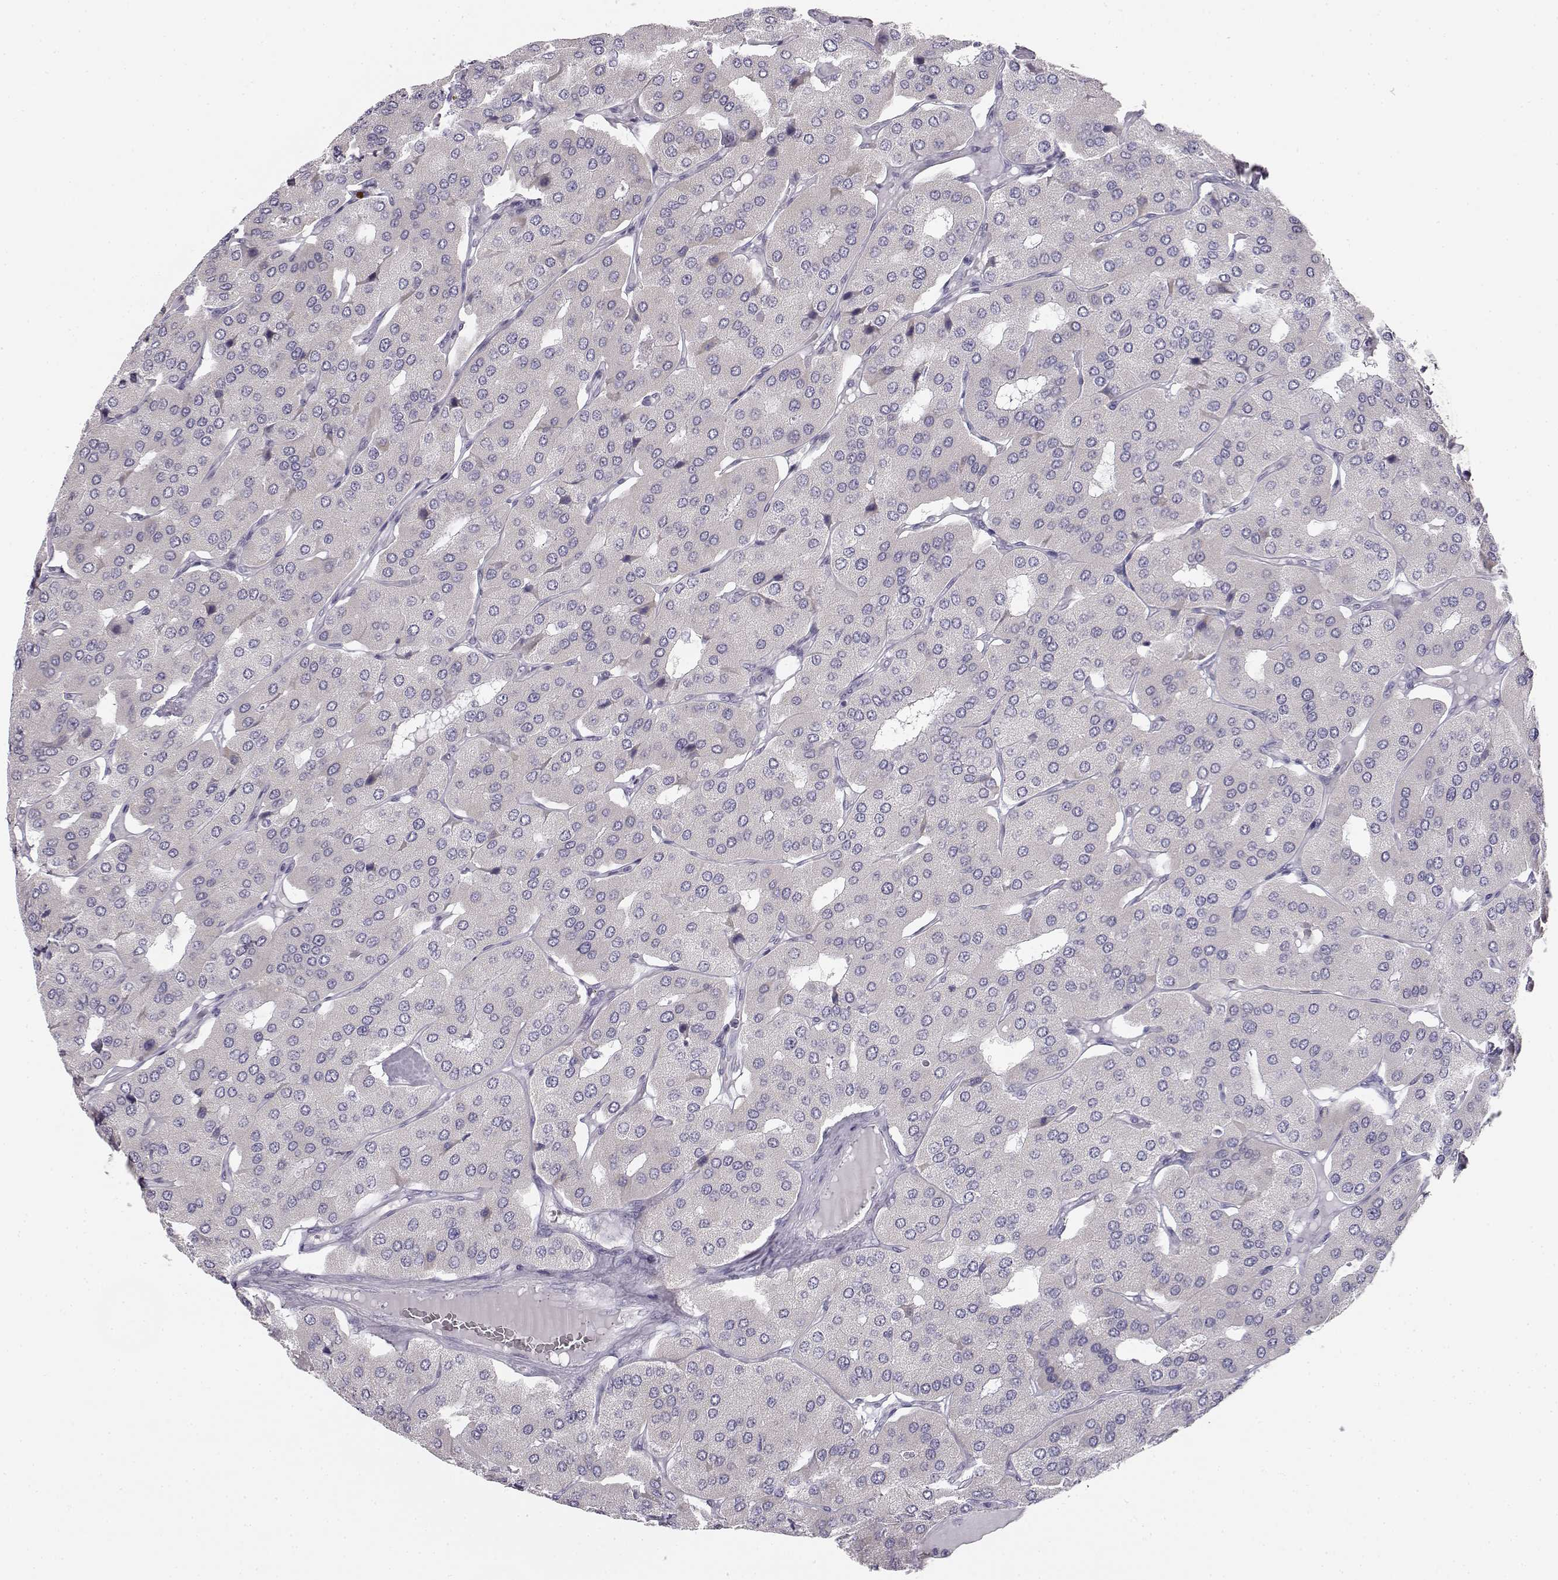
{"staining": {"intensity": "negative", "quantity": "none", "location": "none"}, "tissue": "parathyroid gland", "cell_type": "Glandular cells", "image_type": "normal", "snomed": [{"axis": "morphology", "description": "Normal tissue, NOS"}, {"axis": "morphology", "description": "Adenoma, NOS"}, {"axis": "topography", "description": "Parathyroid gland"}], "caption": "High power microscopy histopathology image of an immunohistochemistry photomicrograph of unremarkable parathyroid gland, revealing no significant expression in glandular cells. Brightfield microscopy of immunohistochemistry (IHC) stained with DAB (3,3'-diaminobenzidine) (brown) and hematoxylin (blue), captured at high magnification.", "gene": "MYCBPAP", "patient": {"sex": "female", "age": 86}}